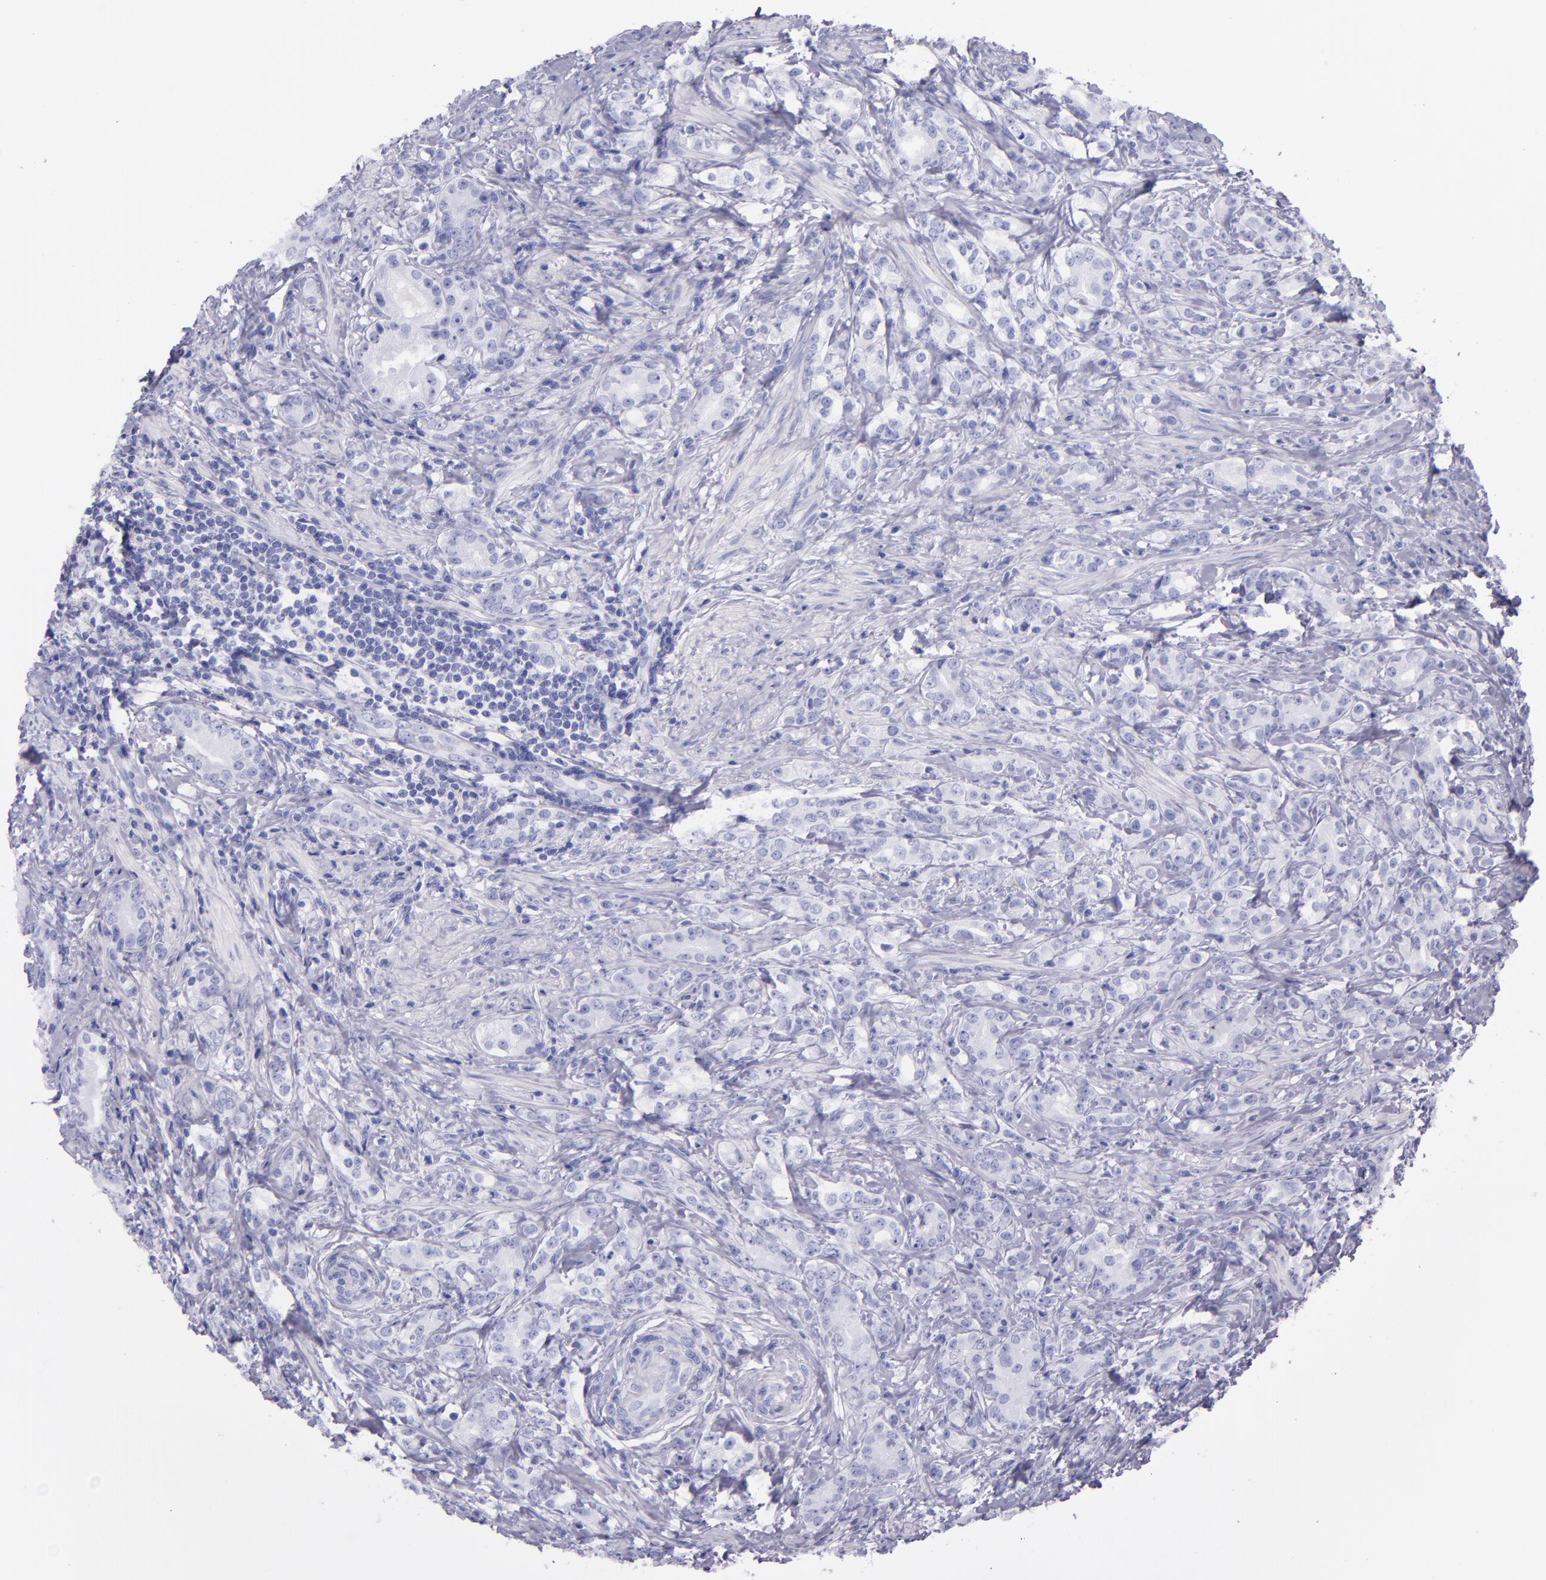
{"staining": {"intensity": "negative", "quantity": "none", "location": "none"}, "tissue": "prostate cancer", "cell_type": "Tumor cells", "image_type": "cancer", "snomed": [{"axis": "morphology", "description": "Adenocarcinoma, Medium grade"}, {"axis": "topography", "description": "Prostate"}], "caption": "A micrograph of human prostate cancer (adenocarcinoma (medium-grade)) is negative for staining in tumor cells. The staining is performed using DAB (3,3'-diaminobenzidine) brown chromogen with nuclei counter-stained in using hematoxylin.", "gene": "SFTPB", "patient": {"sex": "male", "age": 59}}